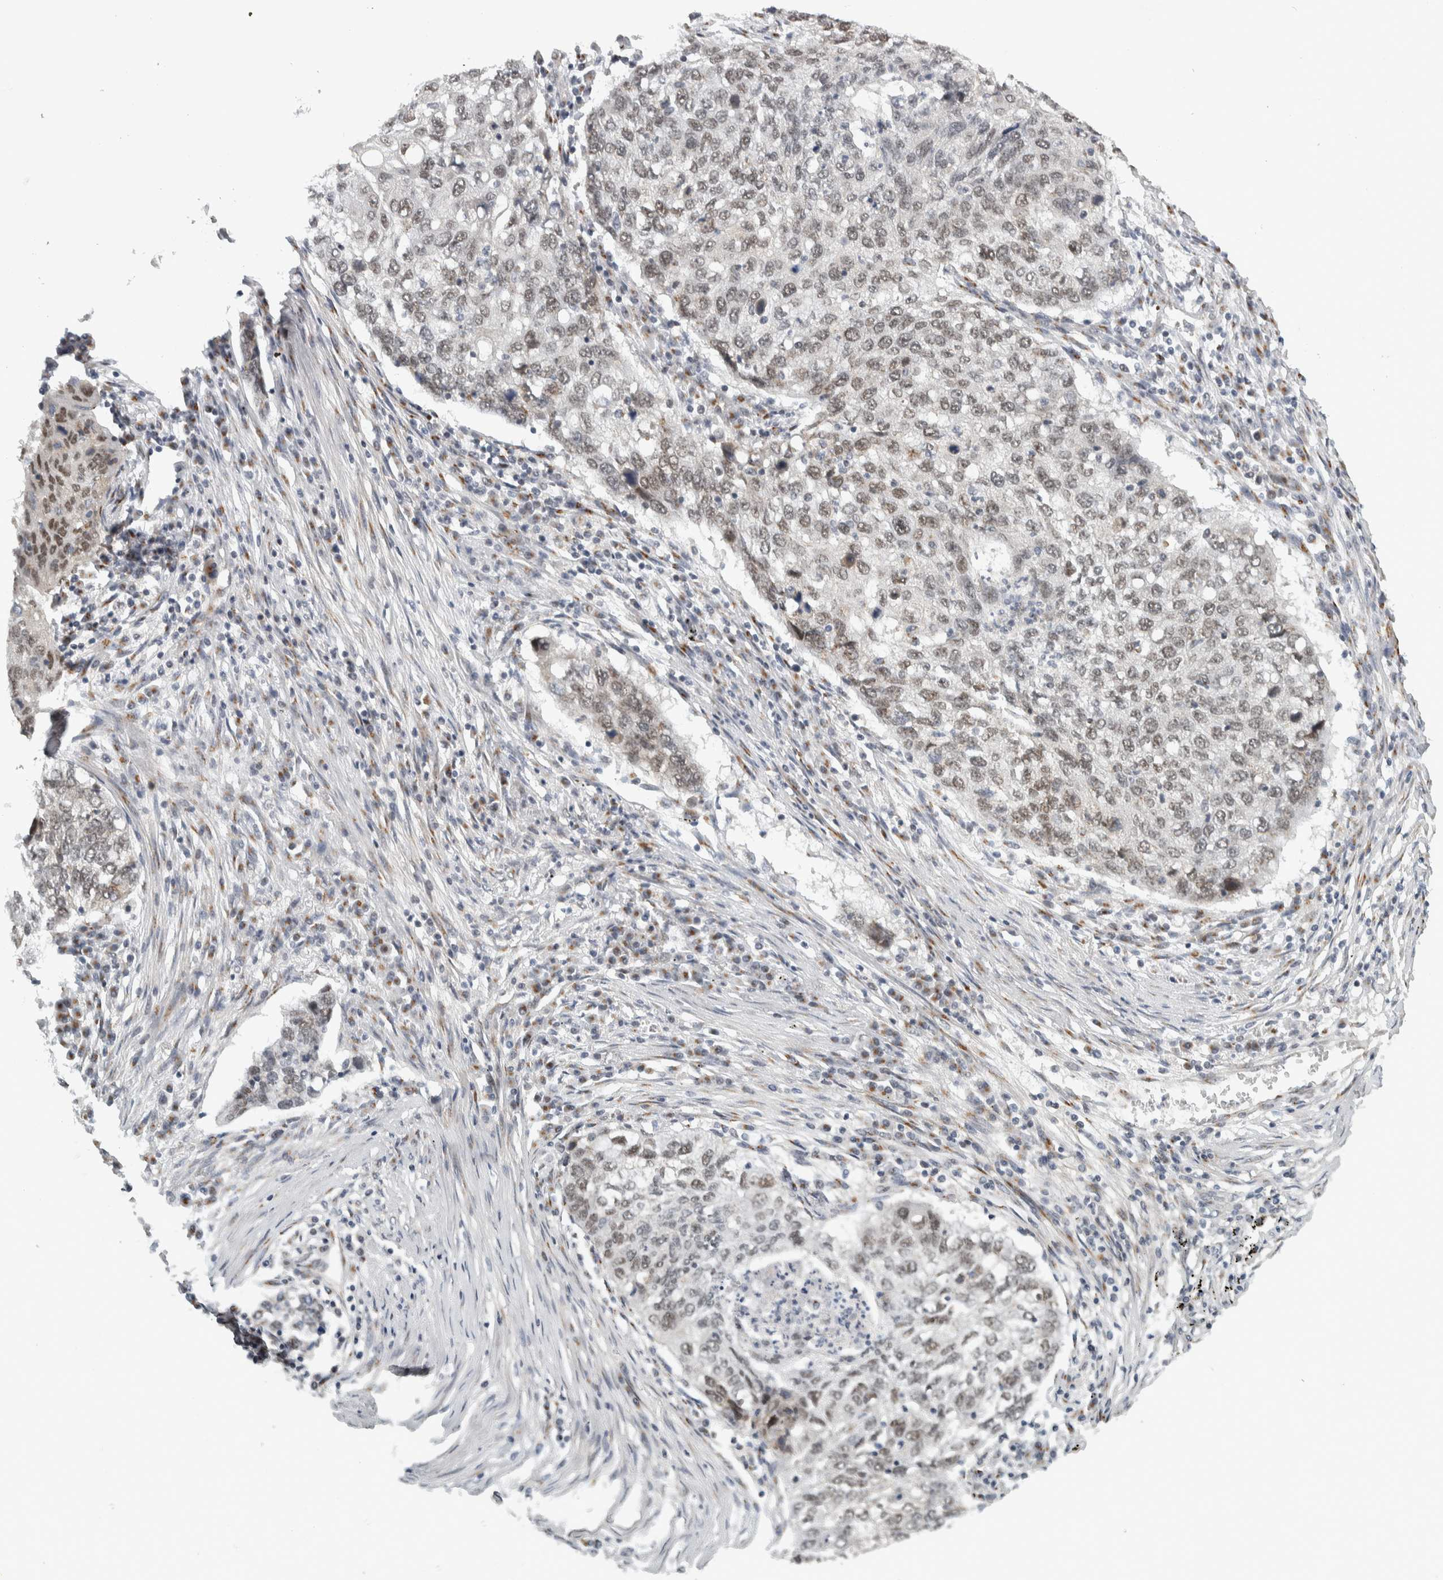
{"staining": {"intensity": "weak", "quantity": "25%-75%", "location": "nuclear"}, "tissue": "lung cancer", "cell_type": "Tumor cells", "image_type": "cancer", "snomed": [{"axis": "morphology", "description": "Squamous cell carcinoma, NOS"}, {"axis": "topography", "description": "Lung"}], "caption": "Tumor cells demonstrate low levels of weak nuclear staining in about 25%-75% of cells in lung squamous cell carcinoma.", "gene": "ZMYND8", "patient": {"sex": "female", "age": 63}}